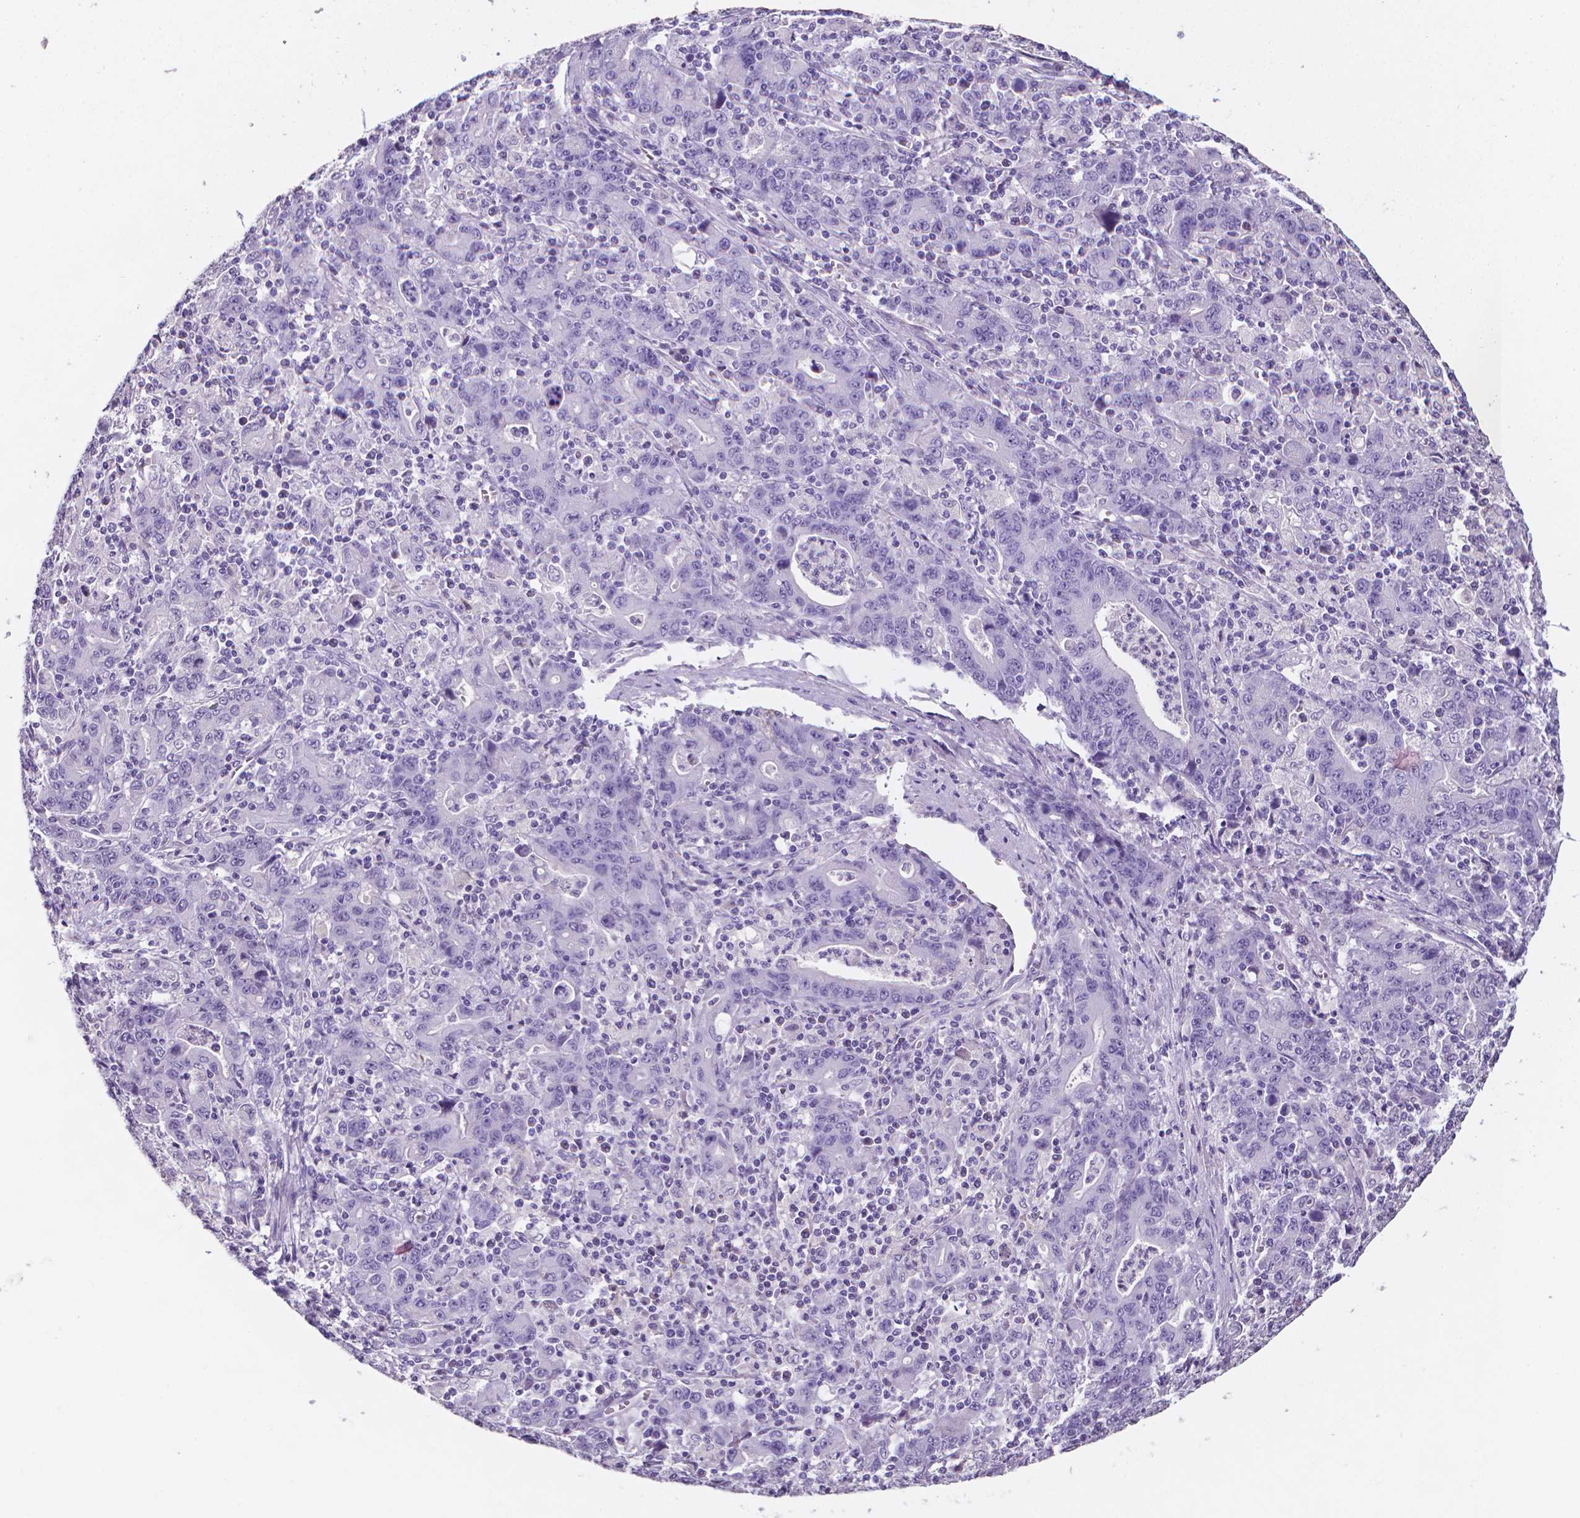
{"staining": {"intensity": "negative", "quantity": "none", "location": "none"}, "tissue": "stomach cancer", "cell_type": "Tumor cells", "image_type": "cancer", "snomed": [{"axis": "morphology", "description": "Adenocarcinoma, NOS"}, {"axis": "topography", "description": "Stomach, upper"}], "caption": "A micrograph of human adenocarcinoma (stomach) is negative for staining in tumor cells. (Stains: DAB immunohistochemistry with hematoxylin counter stain, Microscopy: brightfield microscopy at high magnification).", "gene": "XPNPEP2", "patient": {"sex": "male", "age": 69}}